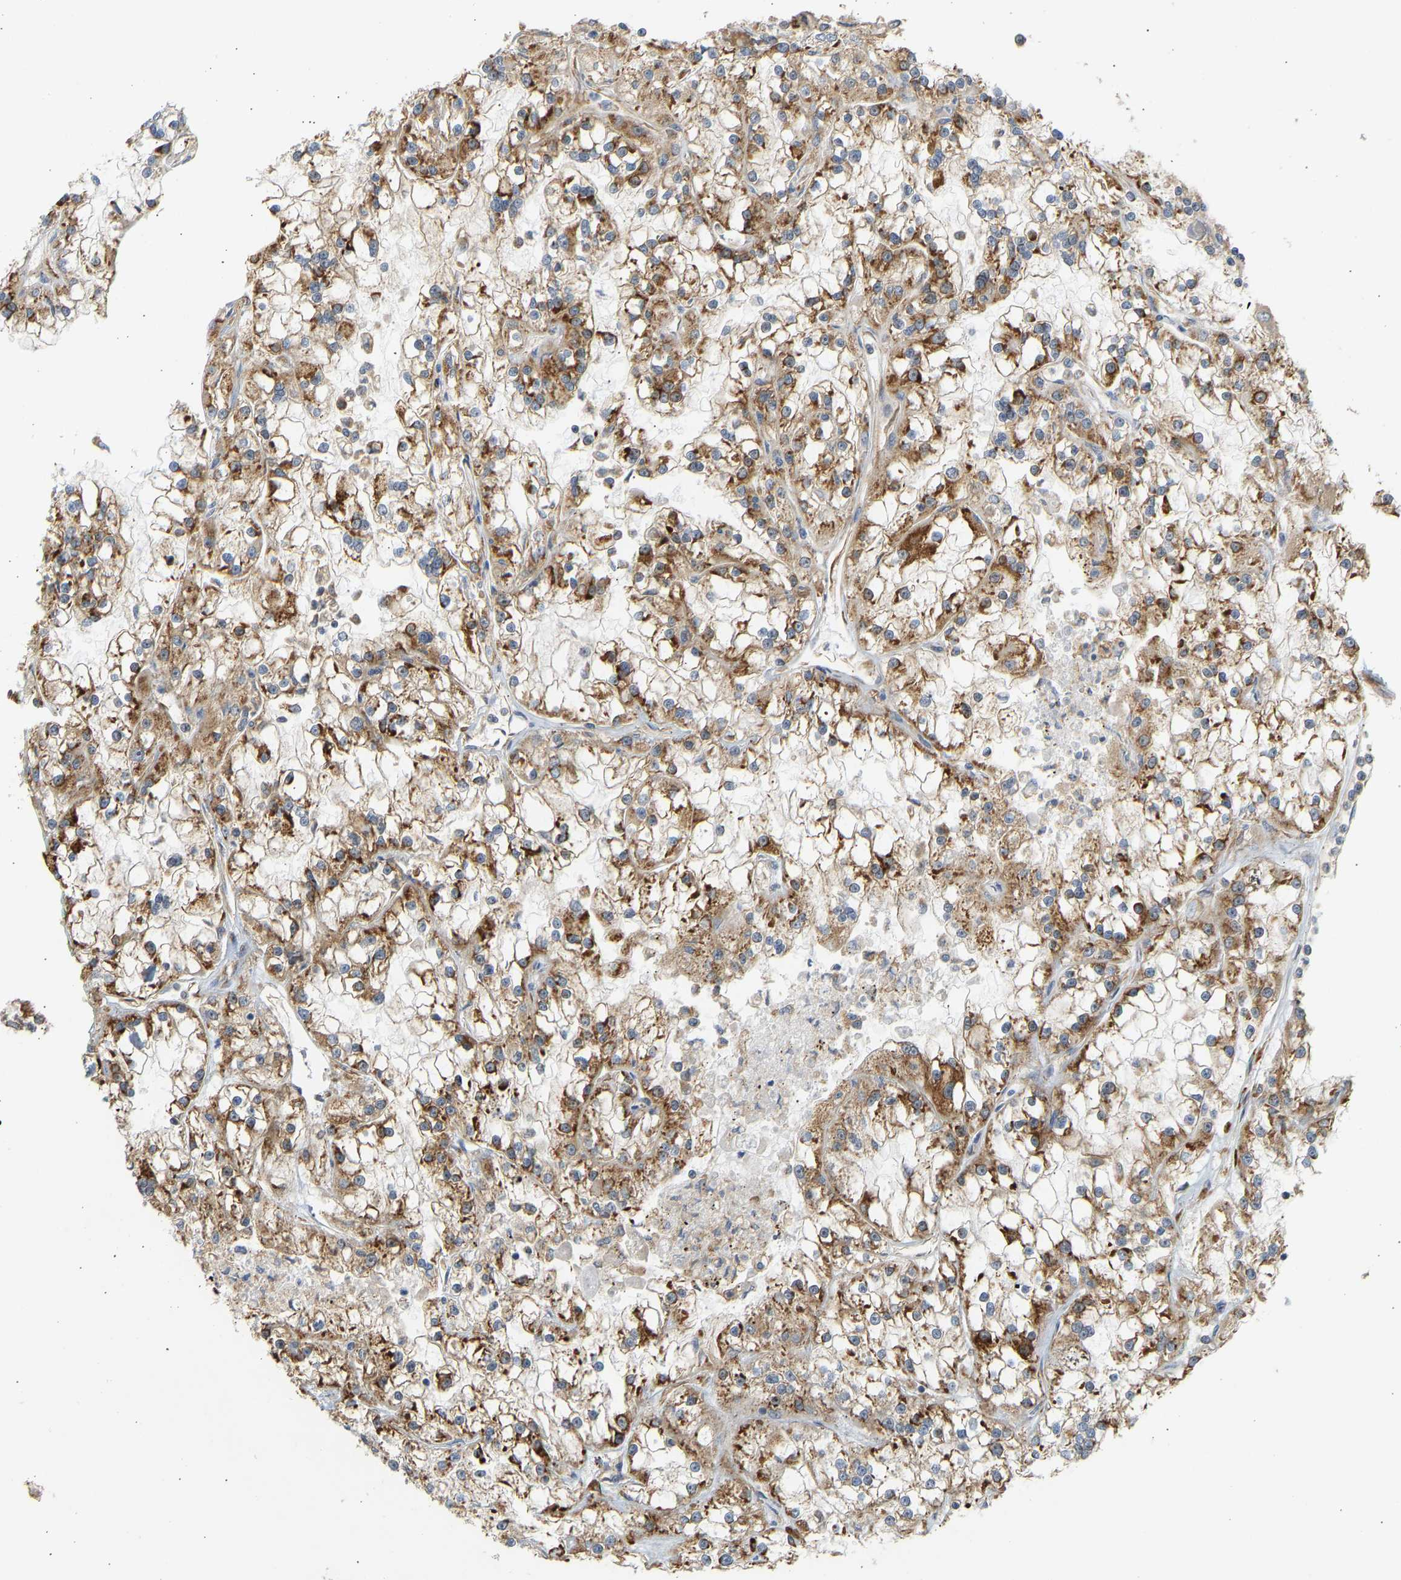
{"staining": {"intensity": "moderate", "quantity": ">75%", "location": "cytoplasmic/membranous"}, "tissue": "renal cancer", "cell_type": "Tumor cells", "image_type": "cancer", "snomed": [{"axis": "morphology", "description": "Adenocarcinoma, NOS"}, {"axis": "topography", "description": "Kidney"}], "caption": "Renal cancer stained for a protein displays moderate cytoplasmic/membranous positivity in tumor cells.", "gene": "RPS14", "patient": {"sex": "female", "age": 52}}